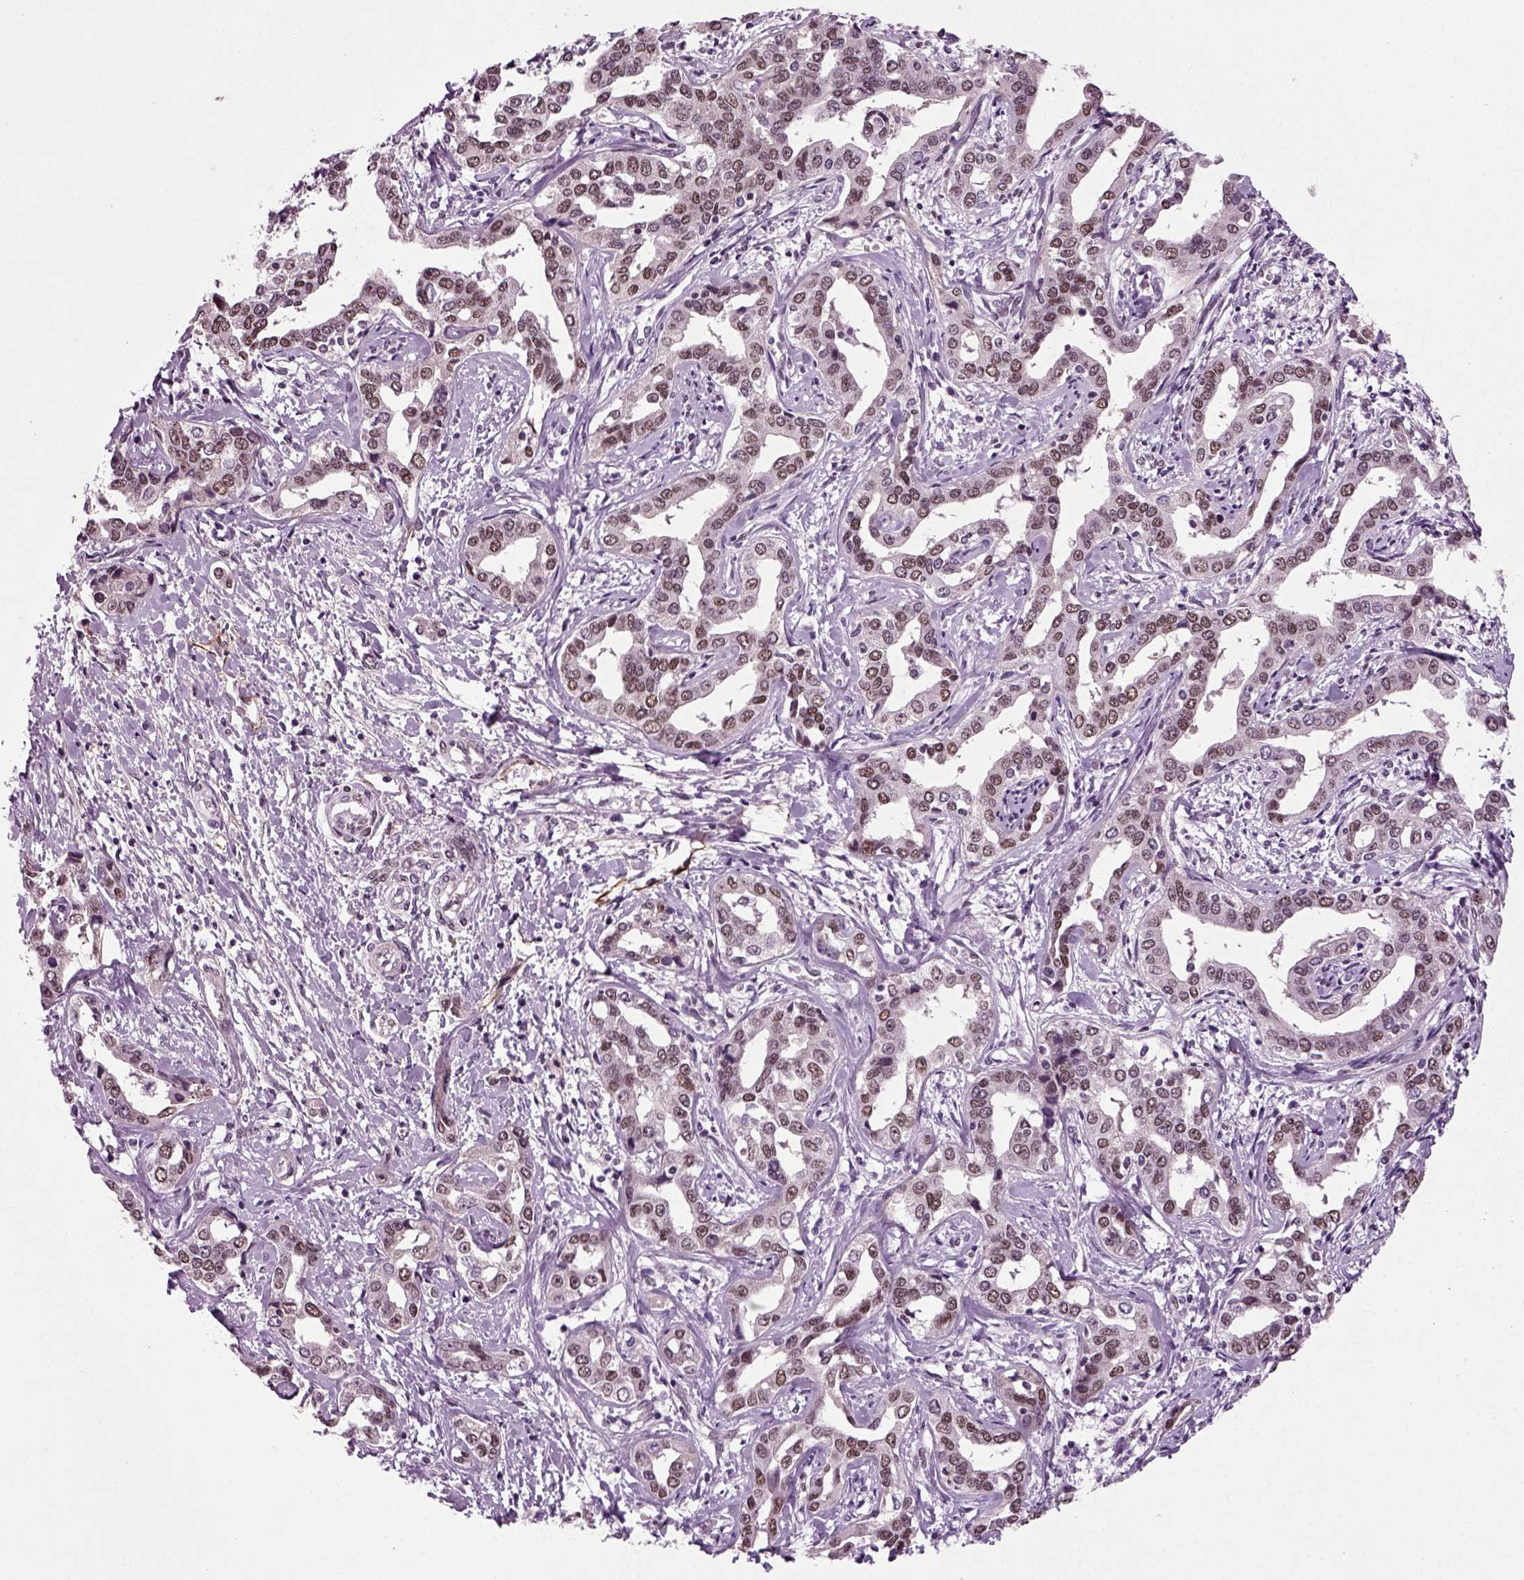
{"staining": {"intensity": "moderate", "quantity": ">75%", "location": "nuclear"}, "tissue": "liver cancer", "cell_type": "Tumor cells", "image_type": "cancer", "snomed": [{"axis": "morphology", "description": "Cholangiocarcinoma"}, {"axis": "topography", "description": "Liver"}], "caption": "Moderate nuclear staining for a protein is present in about >75% of tumor cells of liver cancer using IHC.", "gene": "RCOR3", "patient": {"sex": "male", "age": 59}}